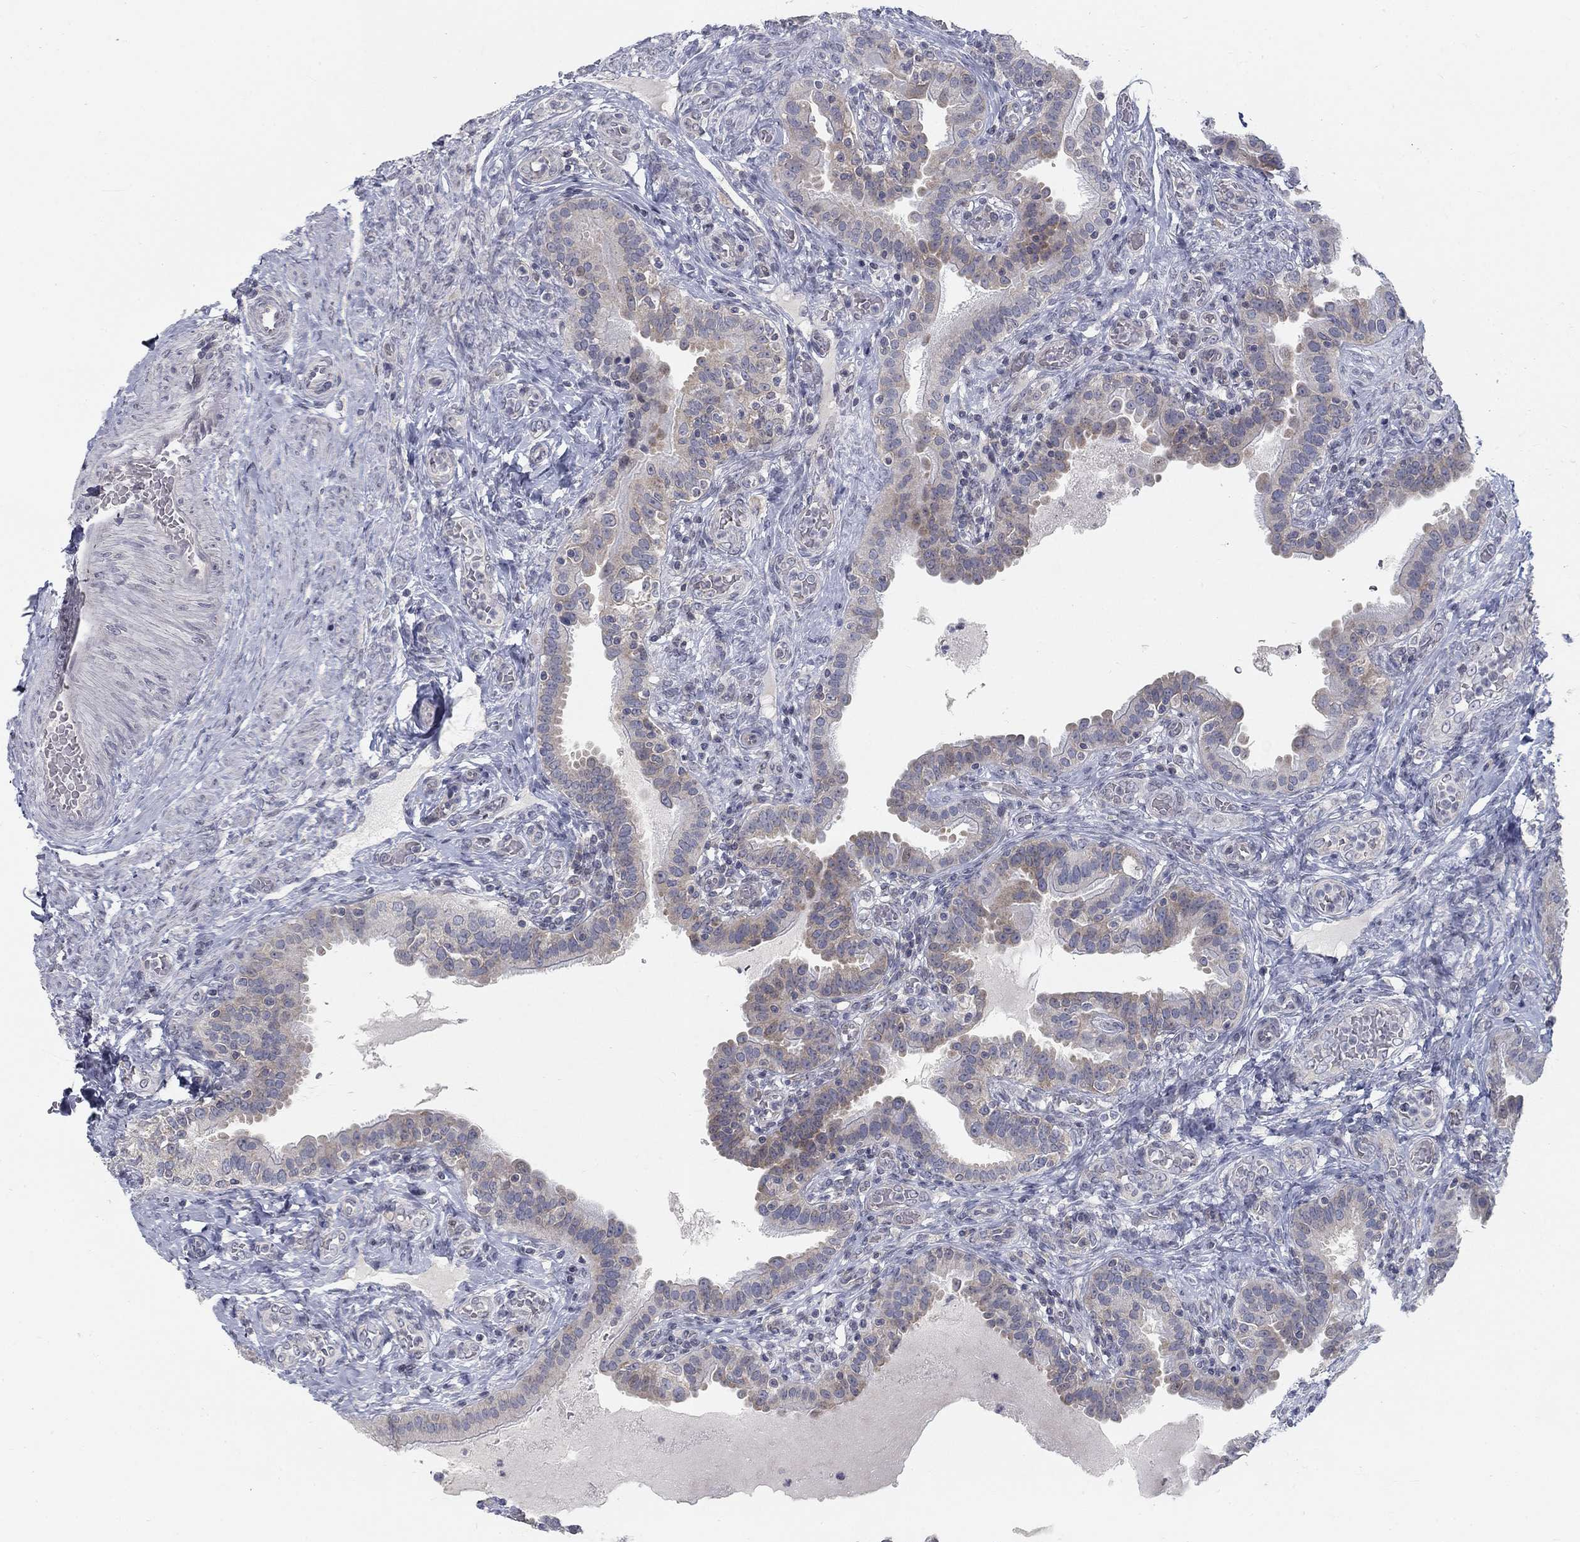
{"staining": {"intensity": "weak", "quantity": "<25%", "location": "cytoplasmic/membranous"}, "tissue": "fallopian tube", "cell_type": "Glandular cells", "image_type": "normal", "snomed": [{"axis": "morphology", "description": "Normal tissue, NOS"}, {"axis": "topography", "description": "Fallopian tube"}, {"axis": "topography", "description": "Ovary"}], "caption": "This is an immunohistochemistry histopathology image of benign human fallopian tube. There is no expression in glandular cells.", "gene": "ATP1A3", "patient": {"sex": "female", "age": 41}}